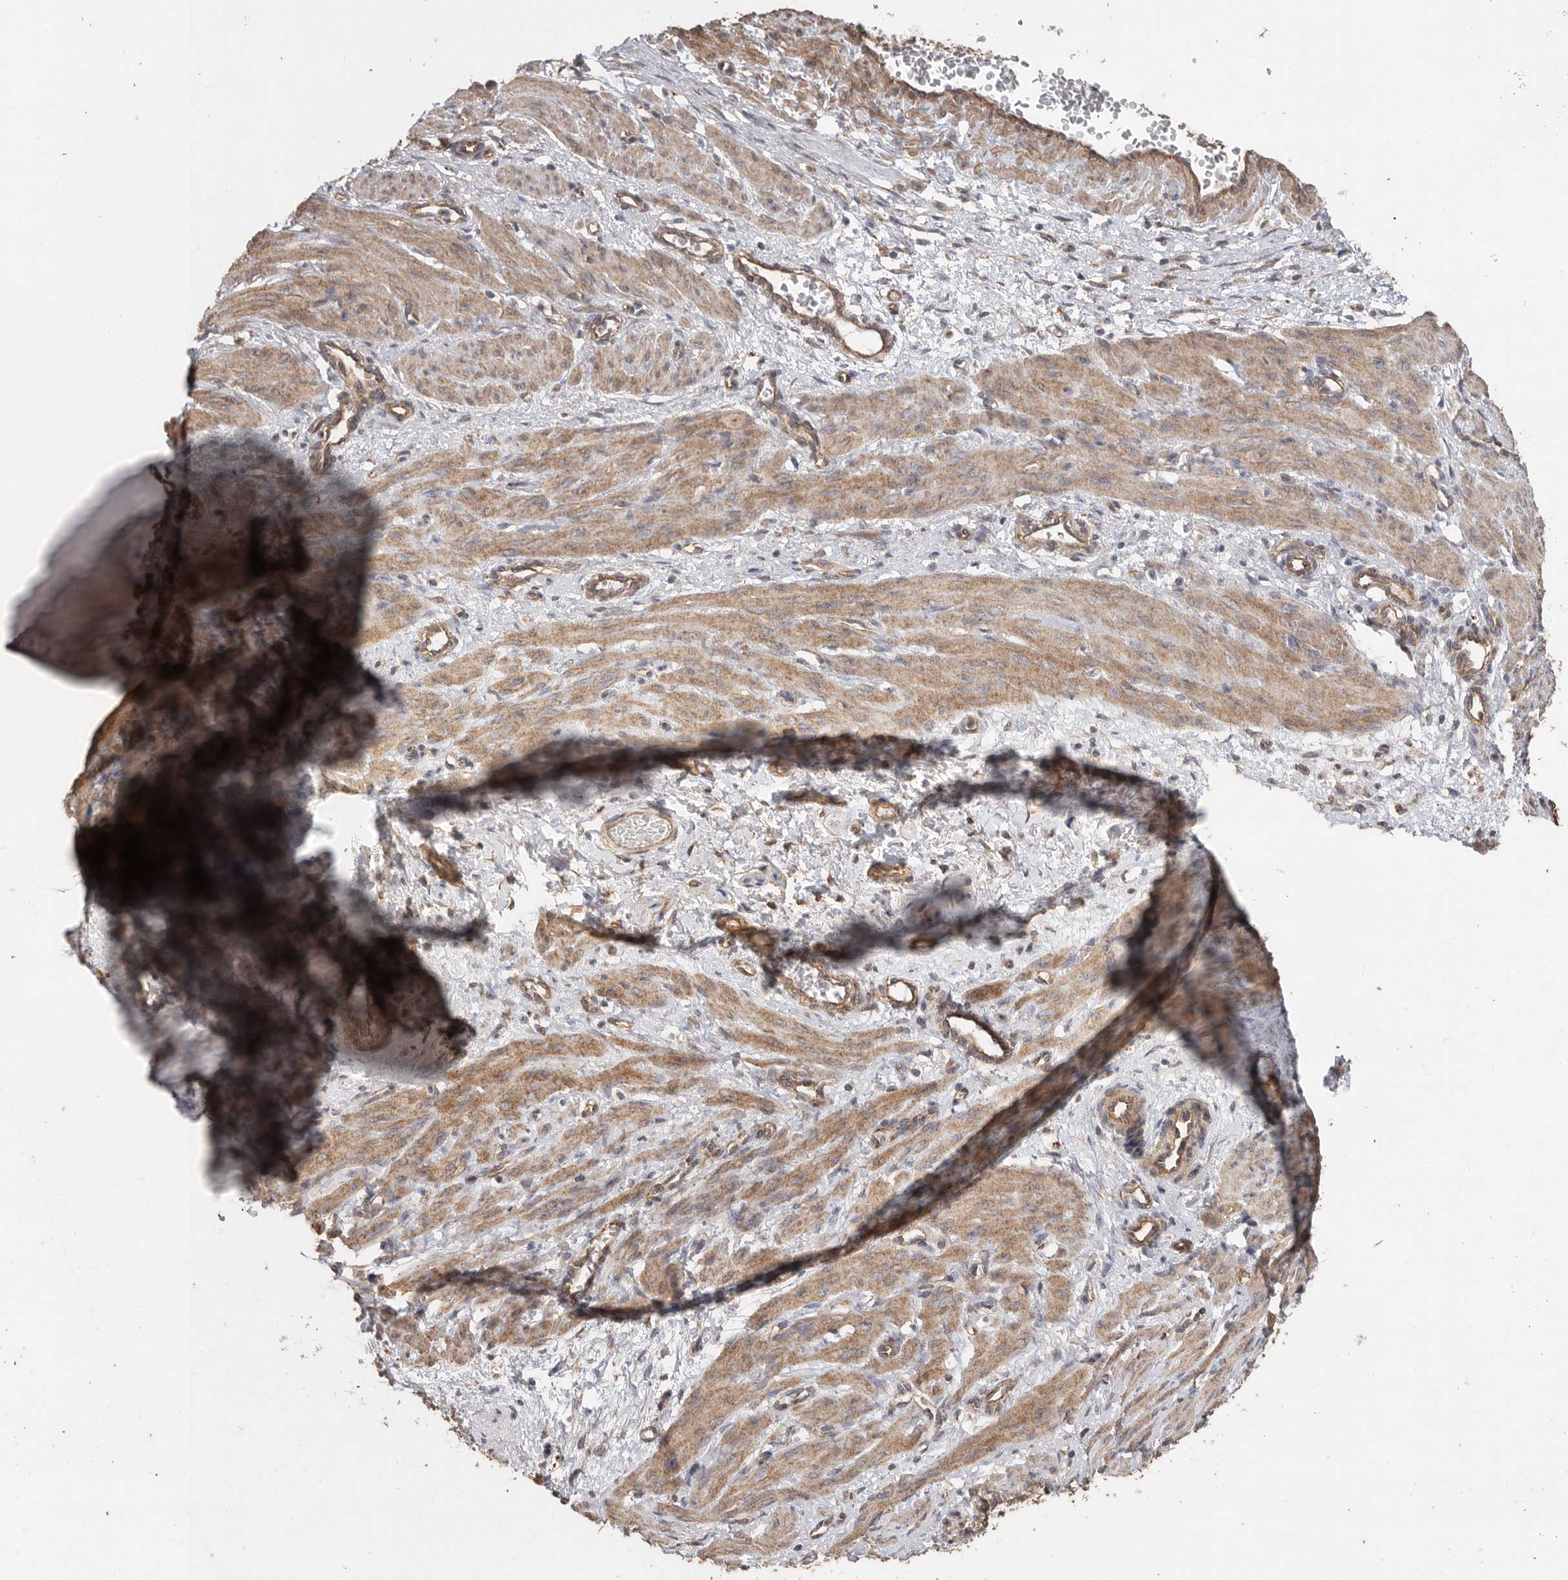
{"staining": {"intensity": "moderate", "quantity": ">75%", "location": "cytoplasmic/membranous"}, "tissue": "smooth muscle", "cell_type": "Smooth muscle cells", "image_type": "normal", "snomed": [{"axis": "morphology", "description": "Normal tissue, NOS"}, {"axis": "topography", "description": "Endometrium"}], "caption": "Normal smooth muscle exhibits moderate cytoplasmic/membranous positivity in about >75% of smooth muscle cells, visualized by immunohistochemistry.", "gene": "PODXL2", "patient": {"sex": "female", "age": 33}}